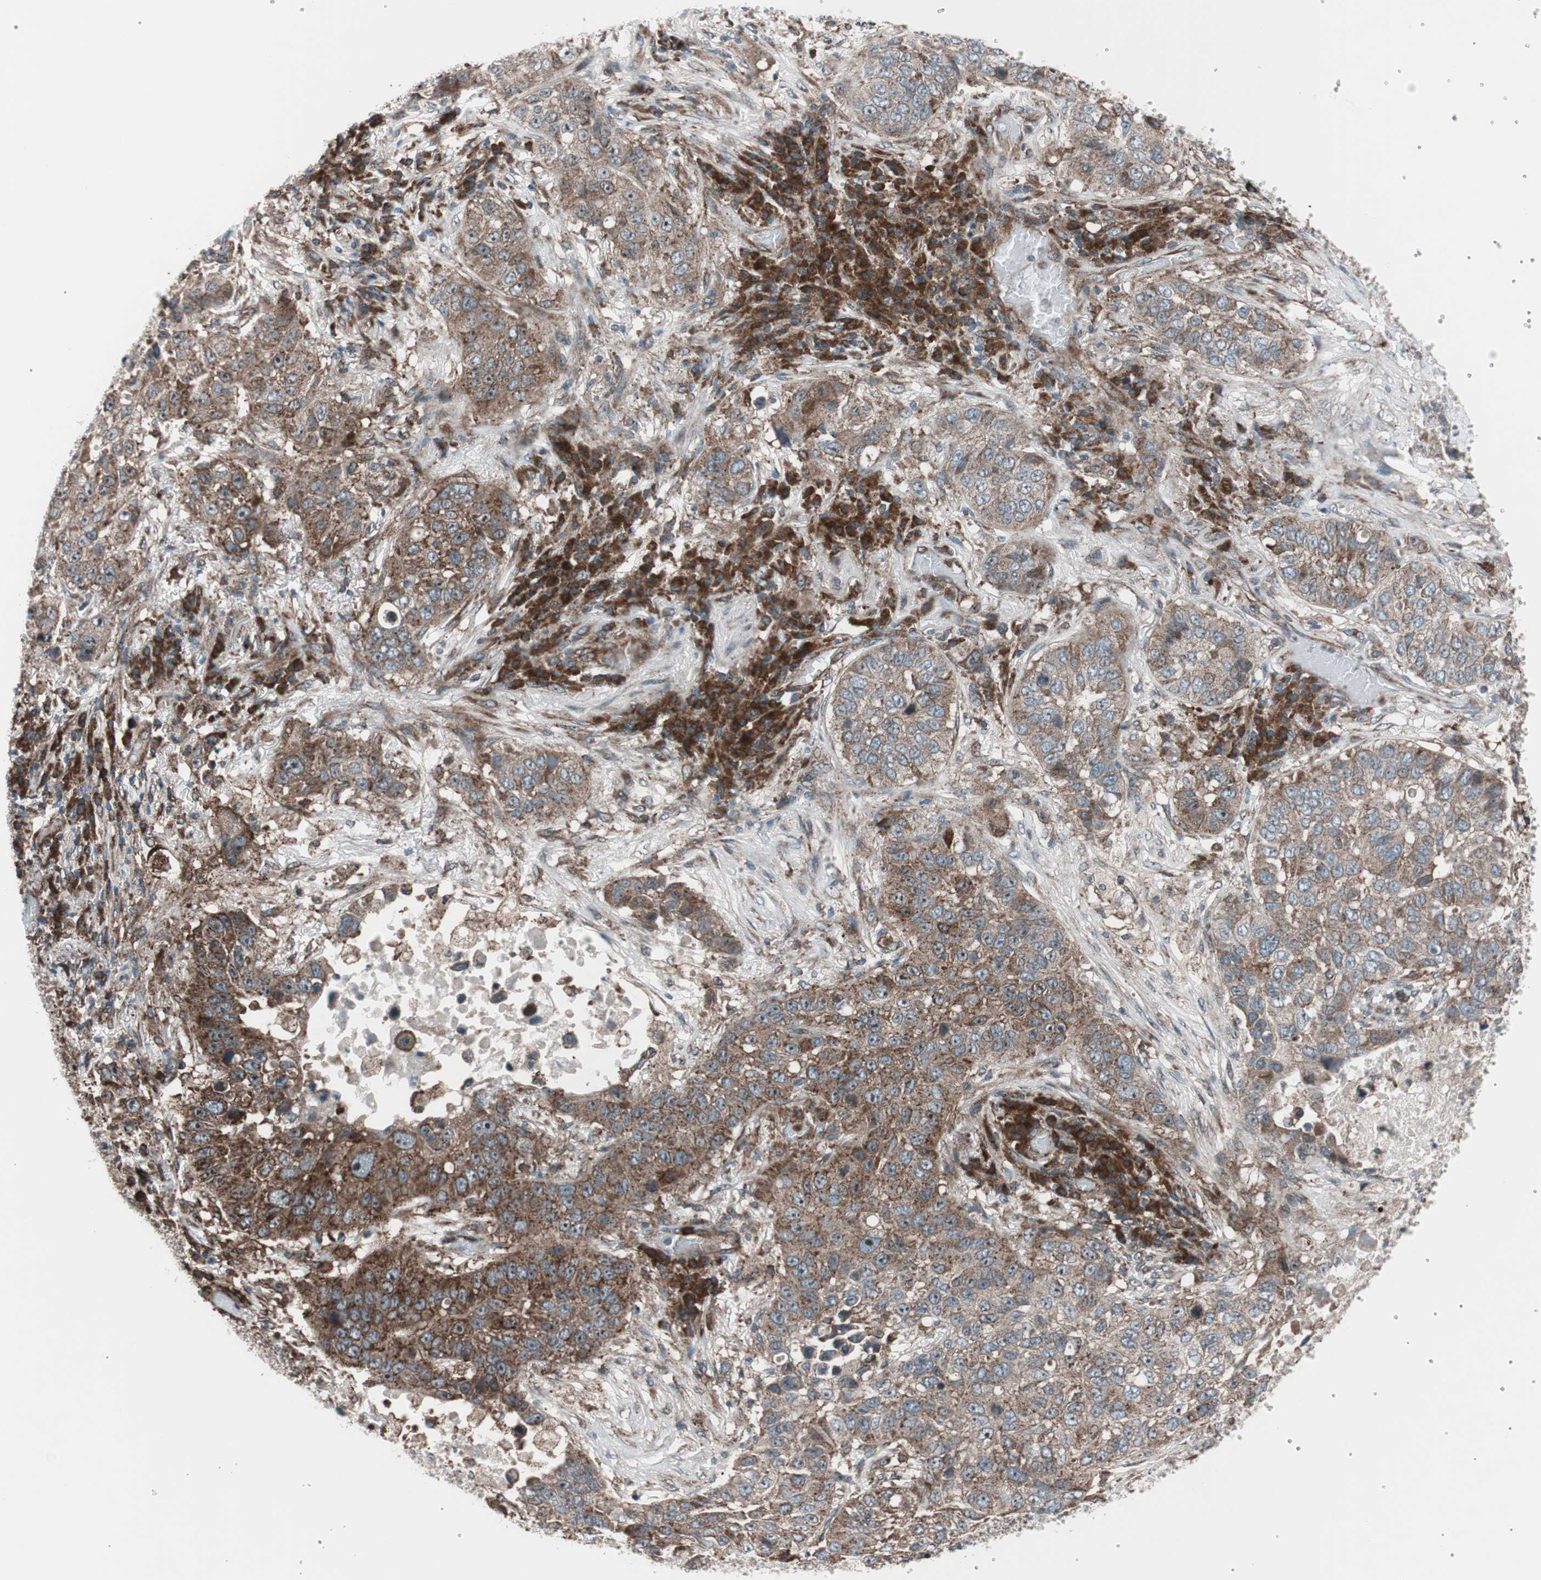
{"staining": {"intensity": "strong", "quantity": ">75%", "location": "cytoplasmic/membranous"}, "tissue": "lung cancer", "cell_type": "Tumor cells", "image_type": "cancer", "snomed": [{"axis": "morphology", "description": "Squamous cell carcinoma, NOS"}, {"axis": "topography", "description": "Lung"}], "caption": "Immunohistochemical staining of lung cancer (squamous cell carcinoma) exhibits high levels of strong cytoplasmic/membranous positivity in about >75% of tumor cells.", "gene": "CCL14", "patient": {"sex": "male", "age": 57}}